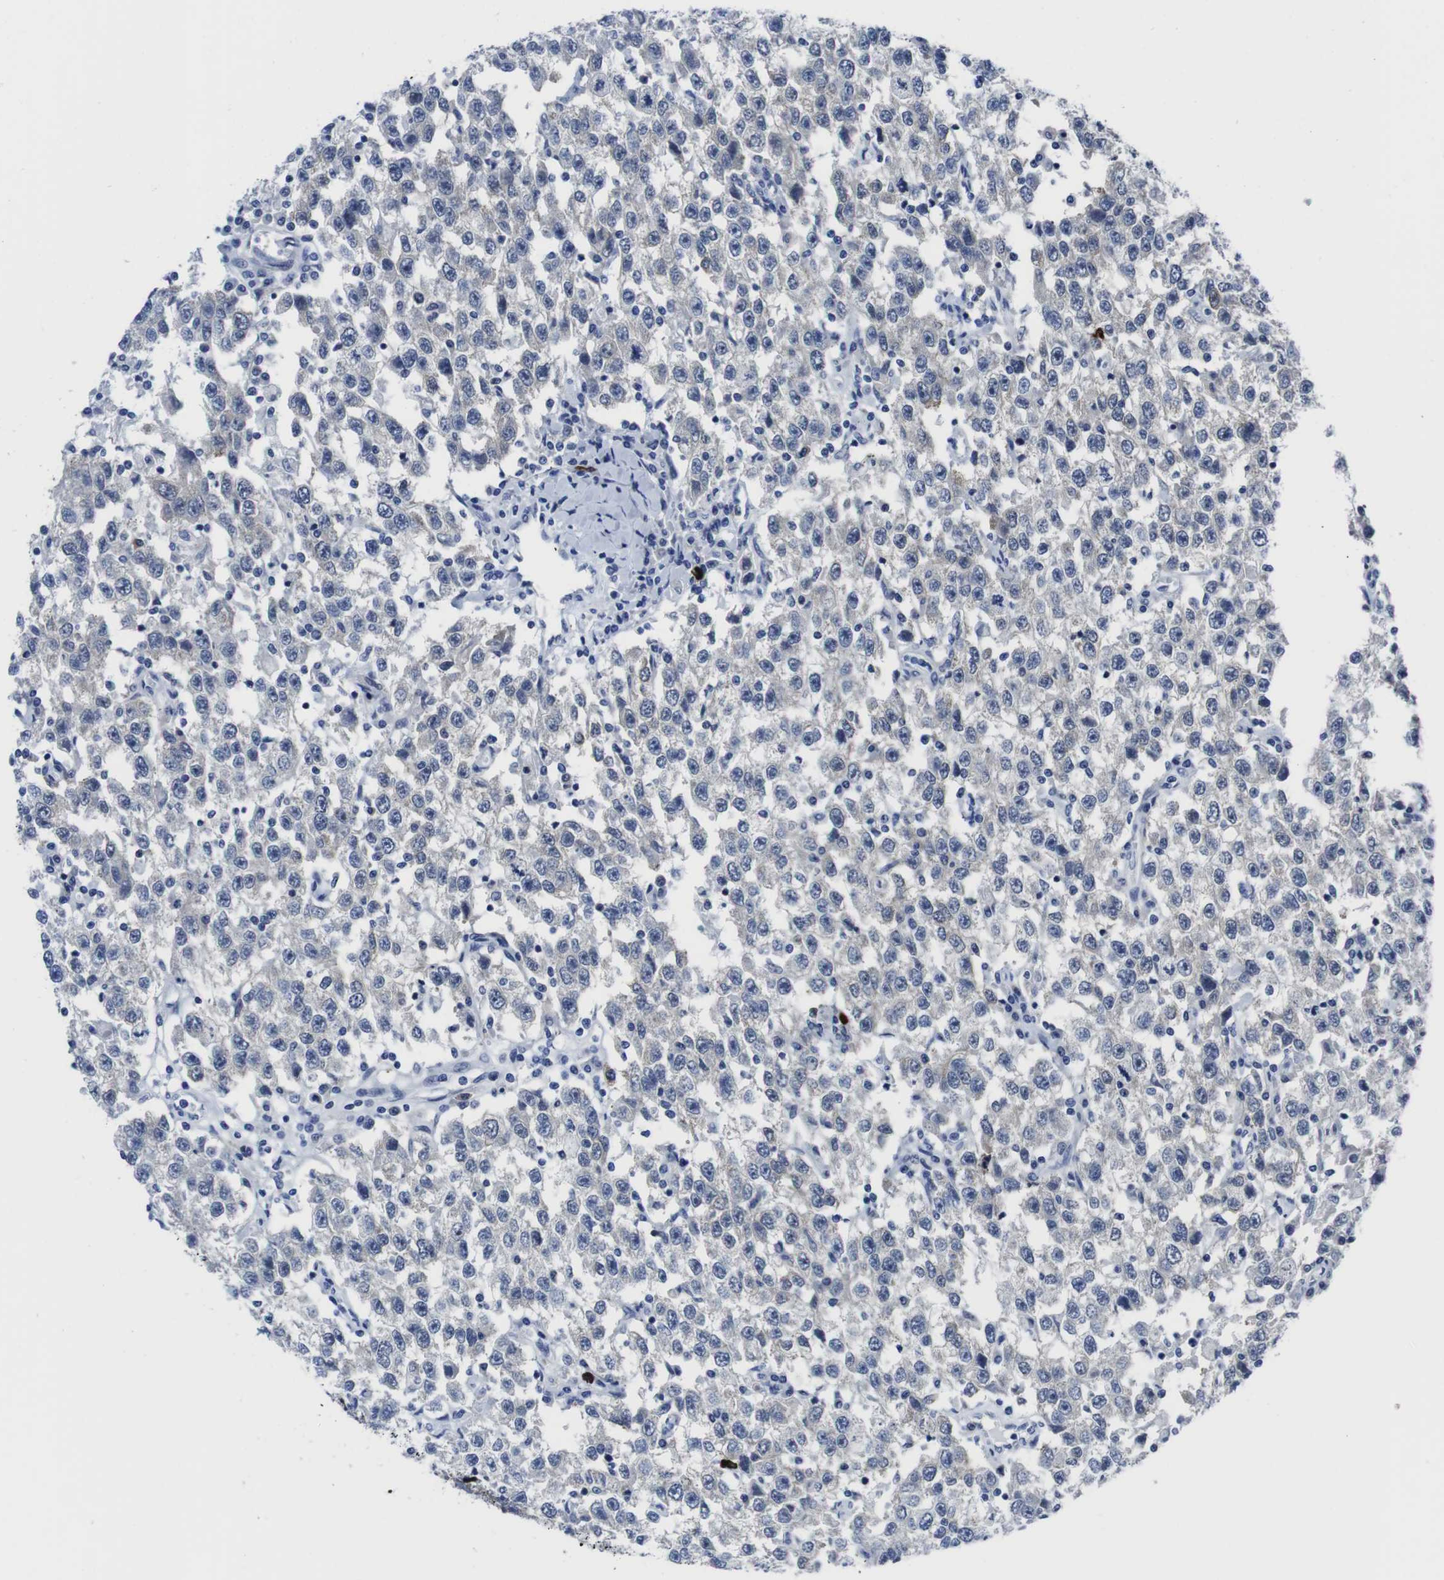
{"staining": {"intensity": "negative", "quantity": "none", "location": "none"}, "tissue": "testis cancer", "cell_type": "Tumor cells", "image_type": "cancer", "snomed": [{"axis": "morphology", "description": "Seminoma, NOS"}, {"axis": "topography", "description": "Testis"}], "caption": "The micrograph demonstrates no staining of tumor cells in testis cancer (seminoma). (DAB IHC visualized using brightfield microscopy, high magnification).", "gene": "EIF4A1", "patient": {"sex": "male", "age": 41}}